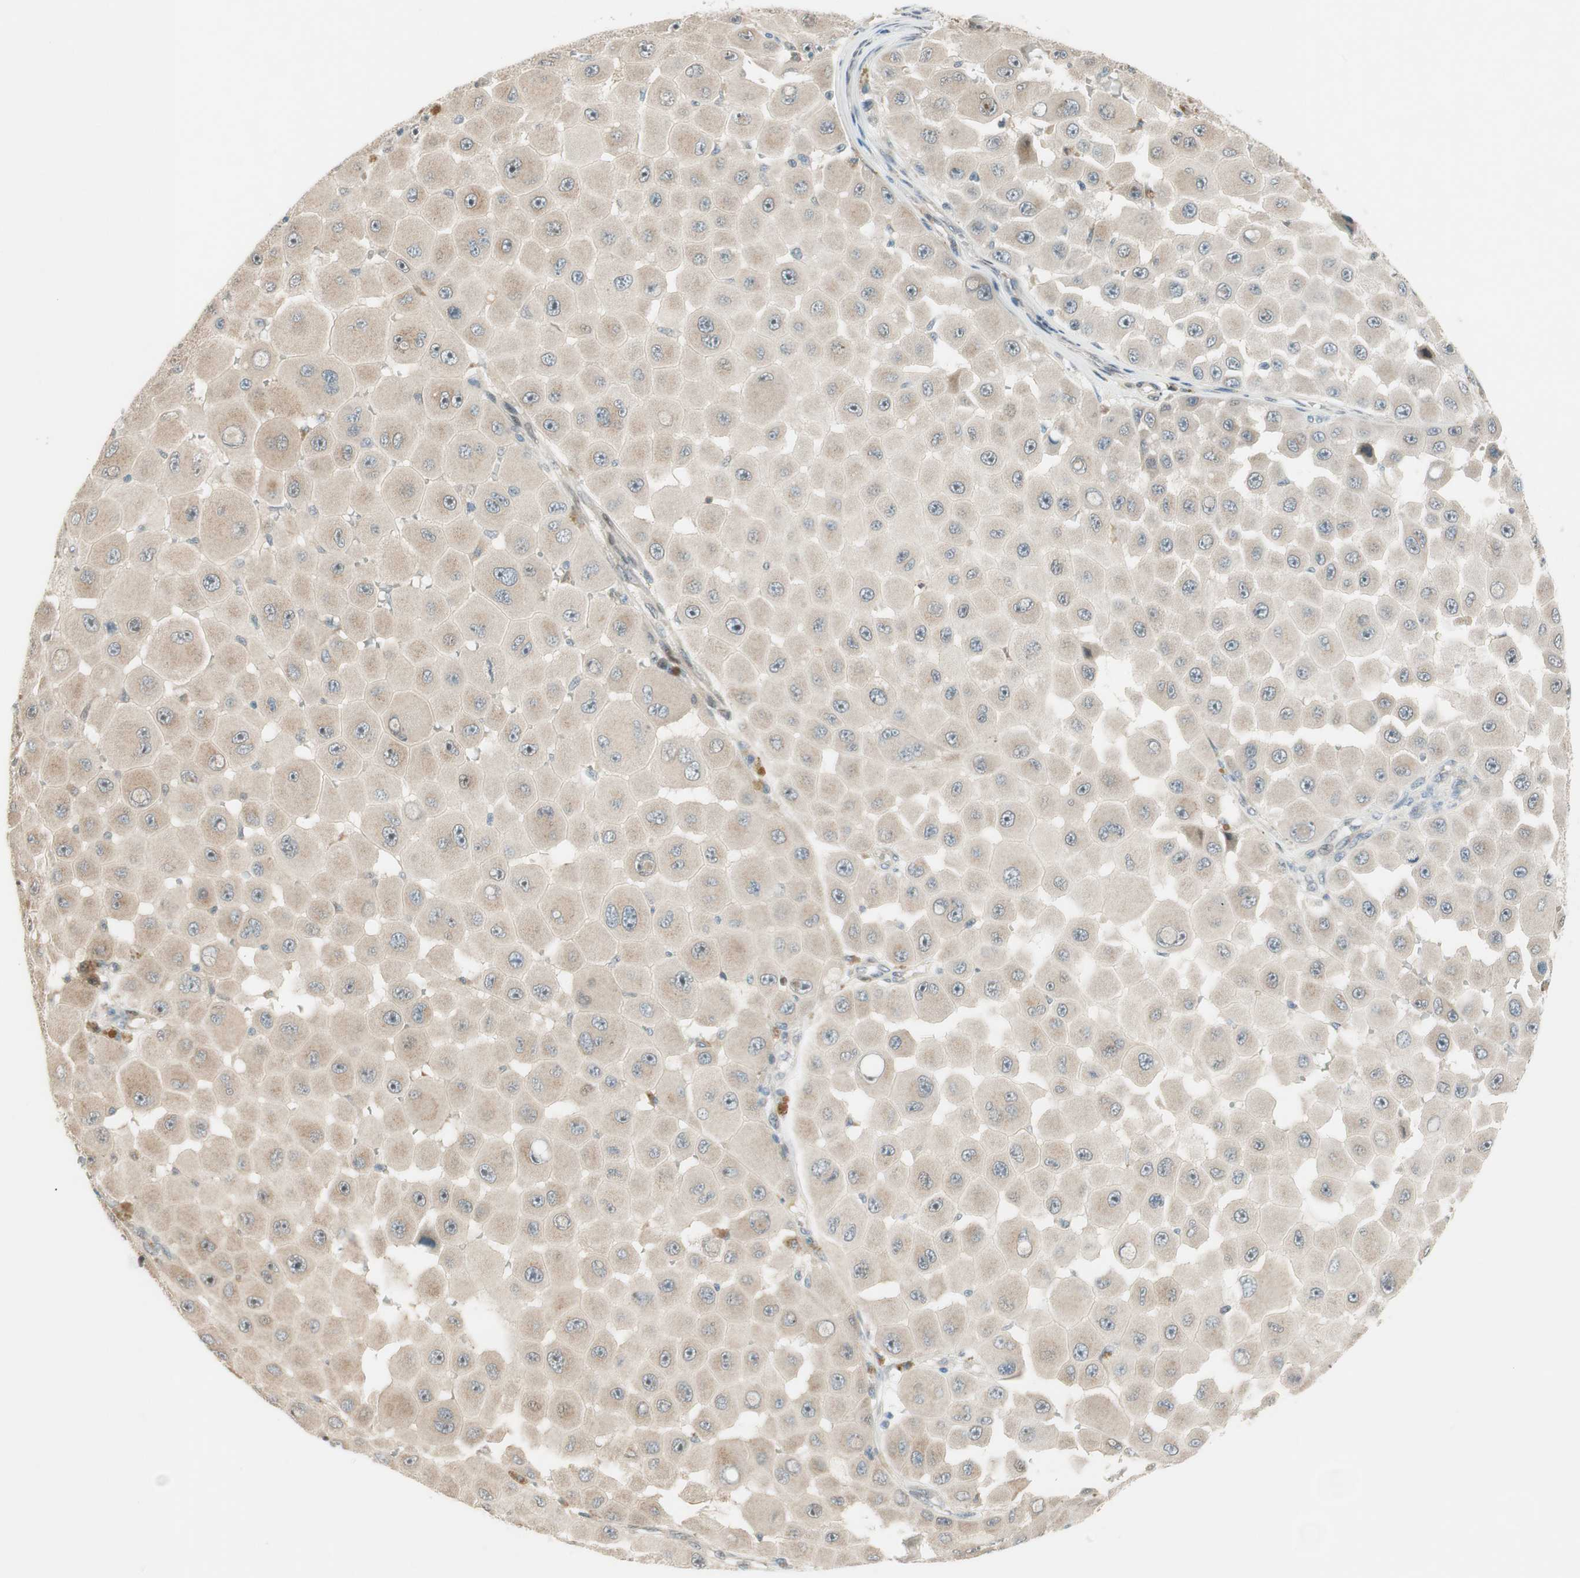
{"staining": {"intensity": "weak", "quantity": ">75%", "location": "cytoplasmic/membranous"}, "tissue": "melanoma", "cell_type": "Tumor cells", "image_type": "cancer", "snomed": [{"axis": "morphology", "description": "Malignant melanoma, NOS"}, {"axis": "topography", "description": "Skin"}], "caption": "Protein staining of melanoma tissue shows weak cytoplasmic/membranous expression in approximately >75% of tumor cells.", "gene": "CGRRF1", "patient": {"sex": "female", "age": 81}}